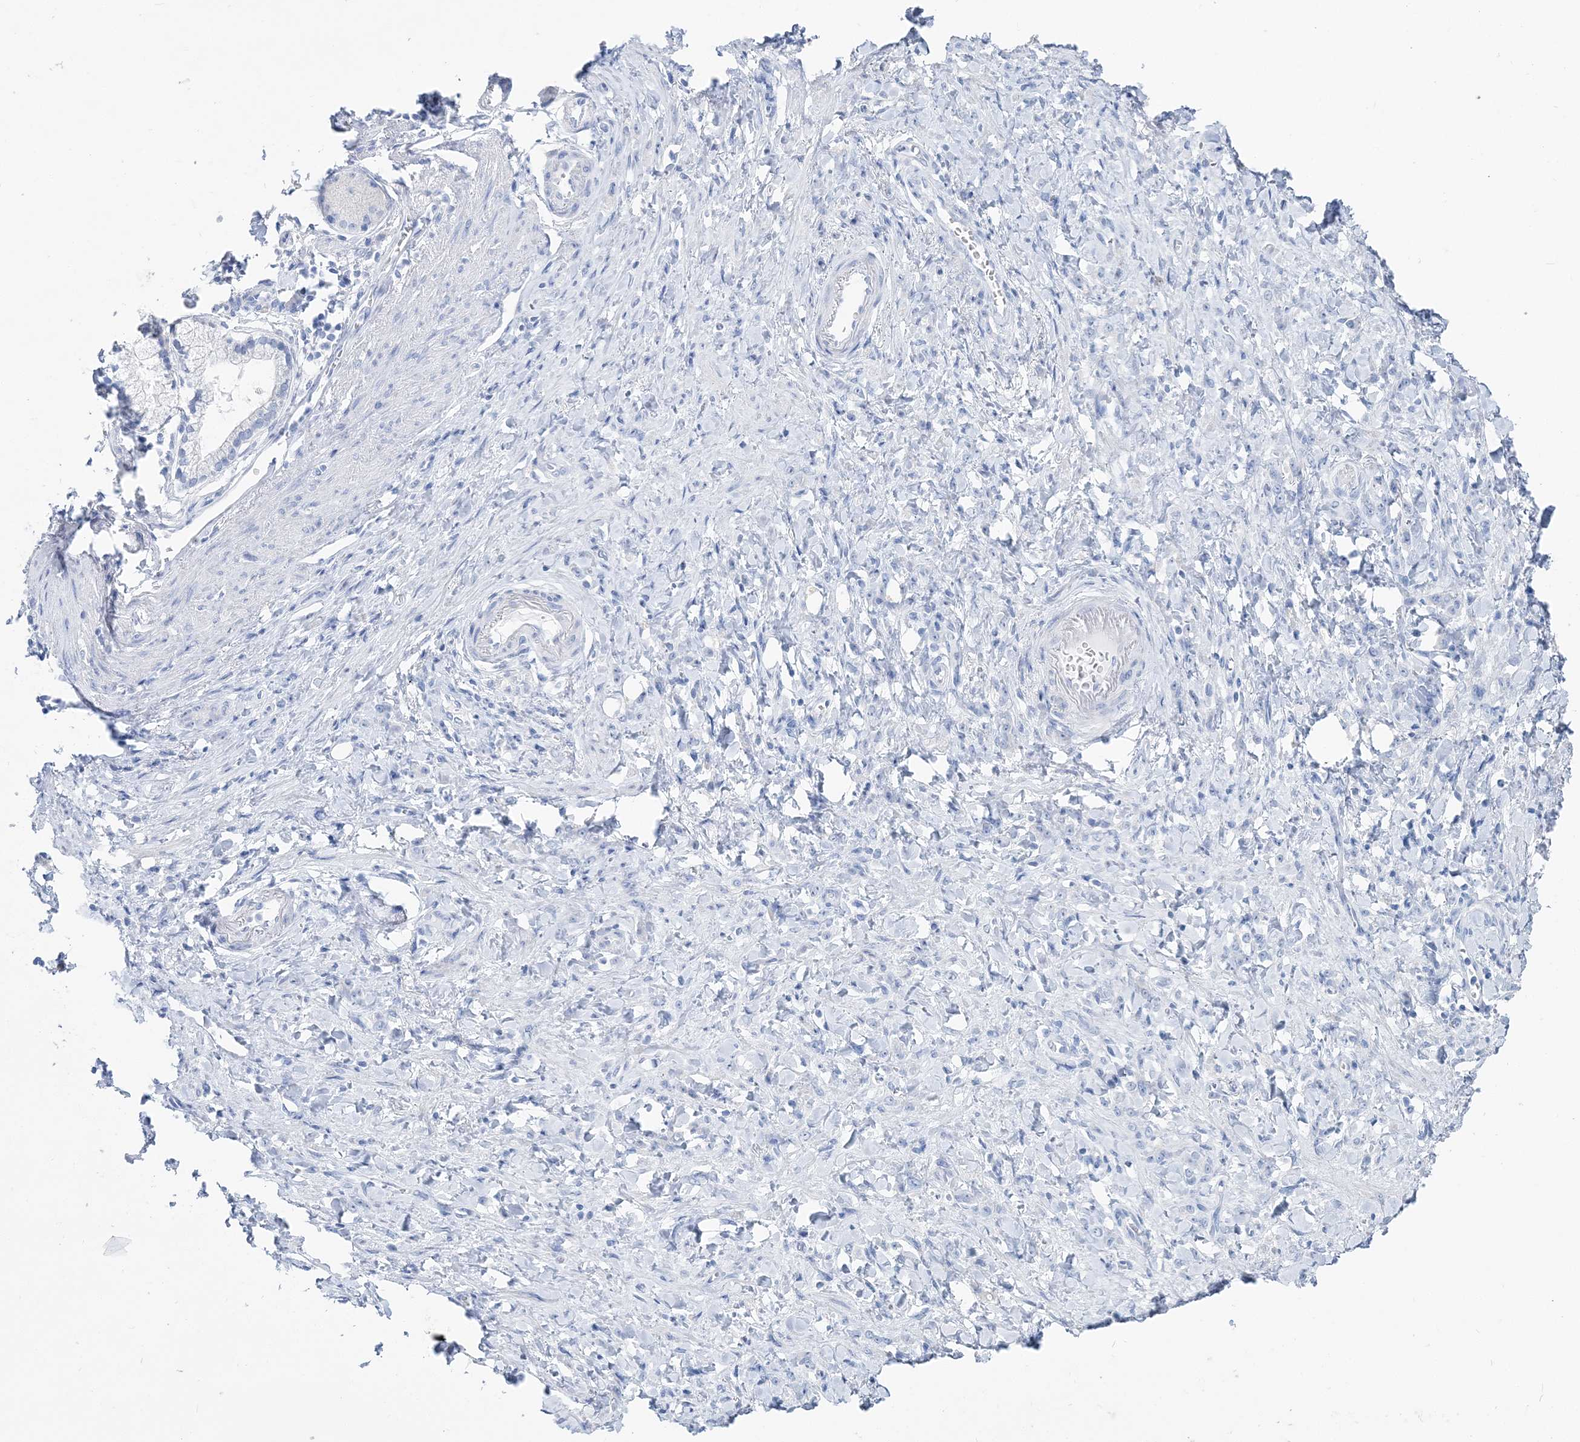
{"staining": {"intensity": "negative", "quantity": "none", "location": "none"}, "tissue": "stomach cancer", "cell_type": "Tumor cells", "image_type": "cancer", "snomed": [{"axis": "morphology", "description": "Normal tissue, NOS"}, {"axis": "morphology", "description": "Adenocarcinoma, NOS"}, {"axis": "topography", "description": "Stomach"}], "caption": "Micrograph shows no significant protein staining in tumor cells of stomach adenocarcinoma. (Stains: DAB (3,3'-diaminobenzidine) IHC with hematoxylin counter stain, Microscopy: brightfield microscopy at high magnification).", "gene": "TSPYL6", "patient": {"sex": "male", "age": 82}}